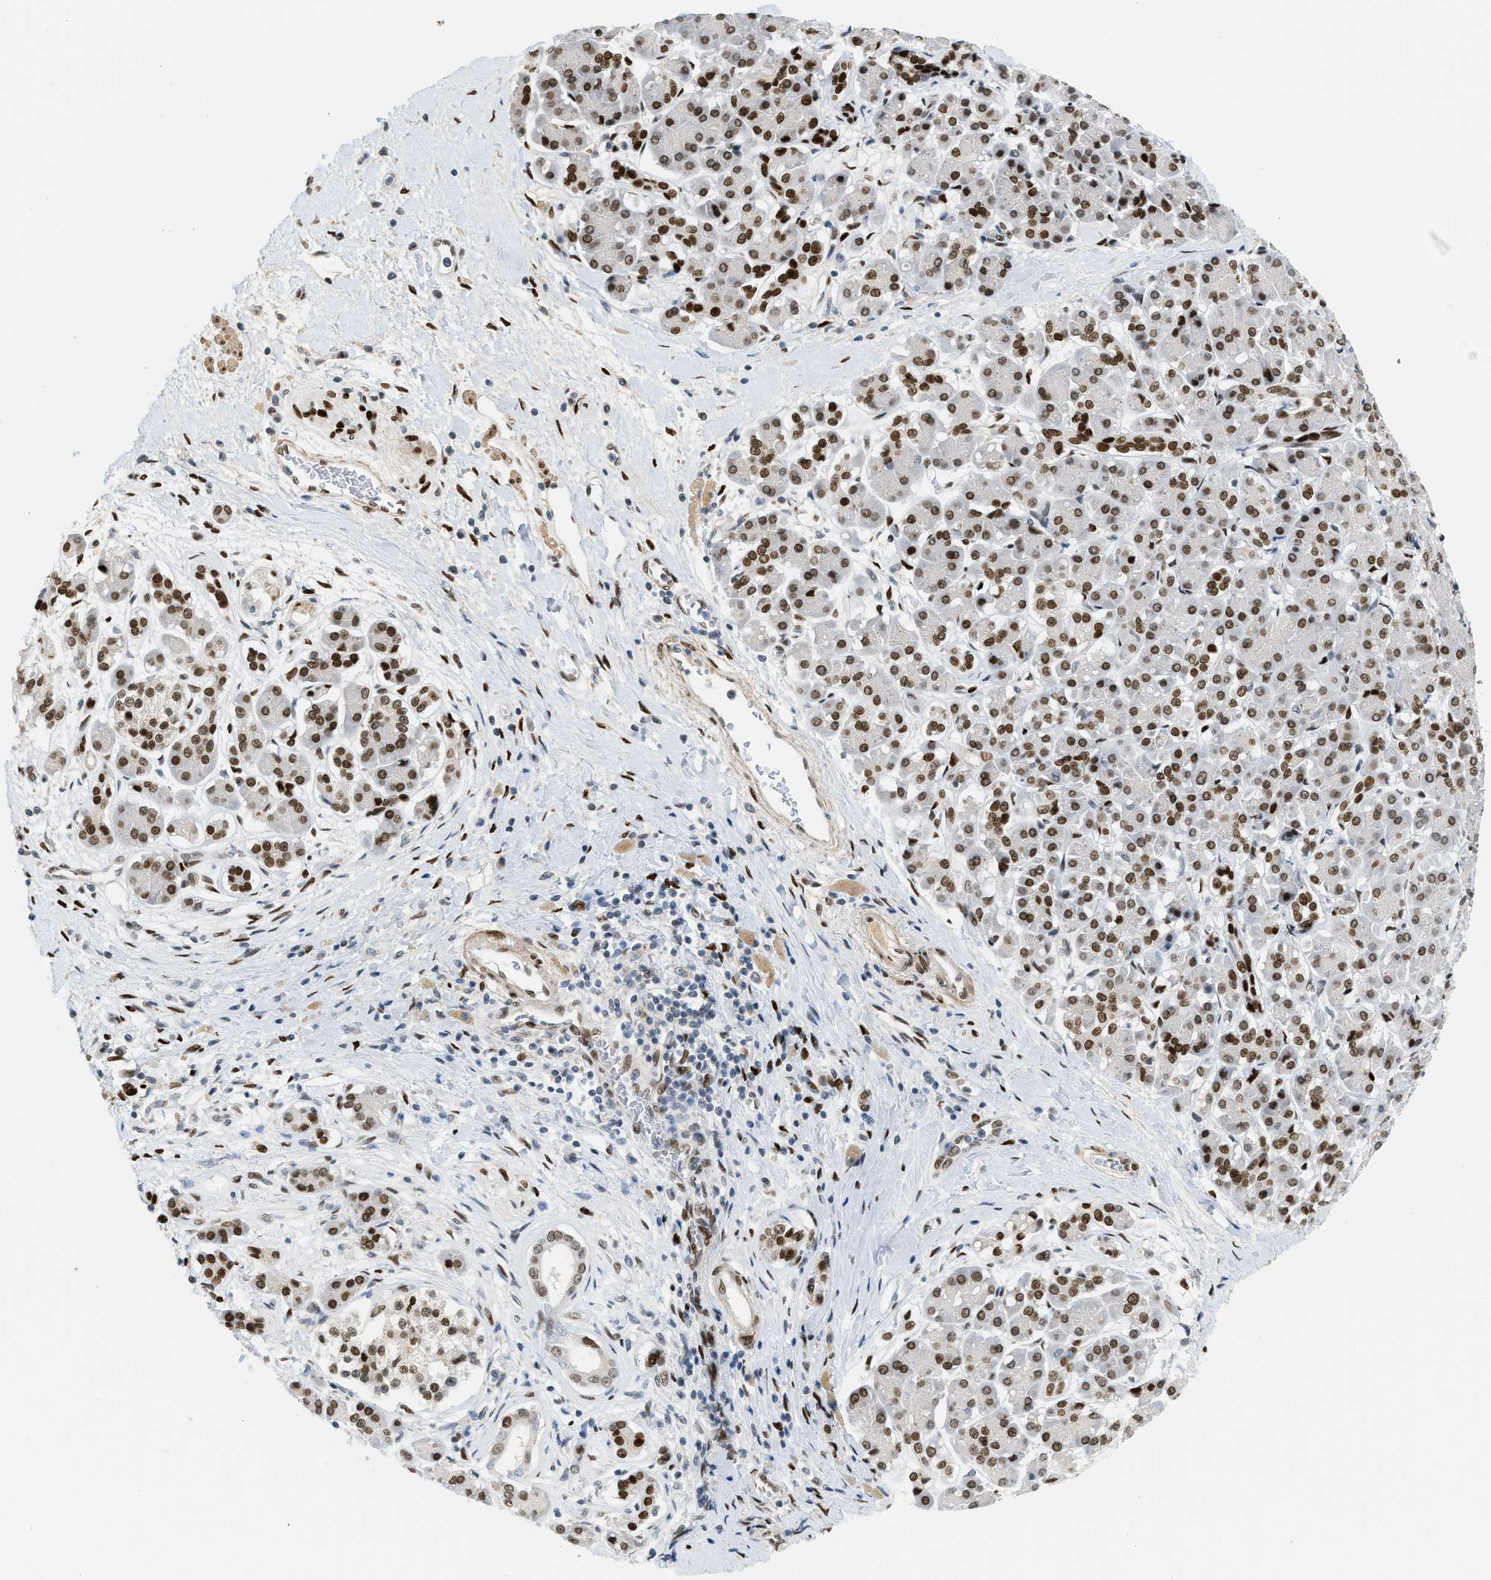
{"staining": {"intensity": "weak", "quantity": ">75%", "location": "nuclear"}, "tissue": "pancreatic cancer", "cell_type": "Tumor cells", "image_type": "cancer", "snomed": [{"axis": "morphology", "description": "Adenocarcinoma, NOS"}, {"axis": "topography", "description": "Pancreas"}], "caption": "Pancreatic cancer (adenocarcinoma) was stained to show a protein in brown. There is low levels of weak nuclear staining in approximately >75% of tumor cells. The staining was performed using DAB (3,3'-diaminobenzidine), with brown indicating positive protein expression. Nuclei are stained blue with hematoxylin.", "gene": "ZBTB20", "patient": {"sex": "male", "age": 55}}